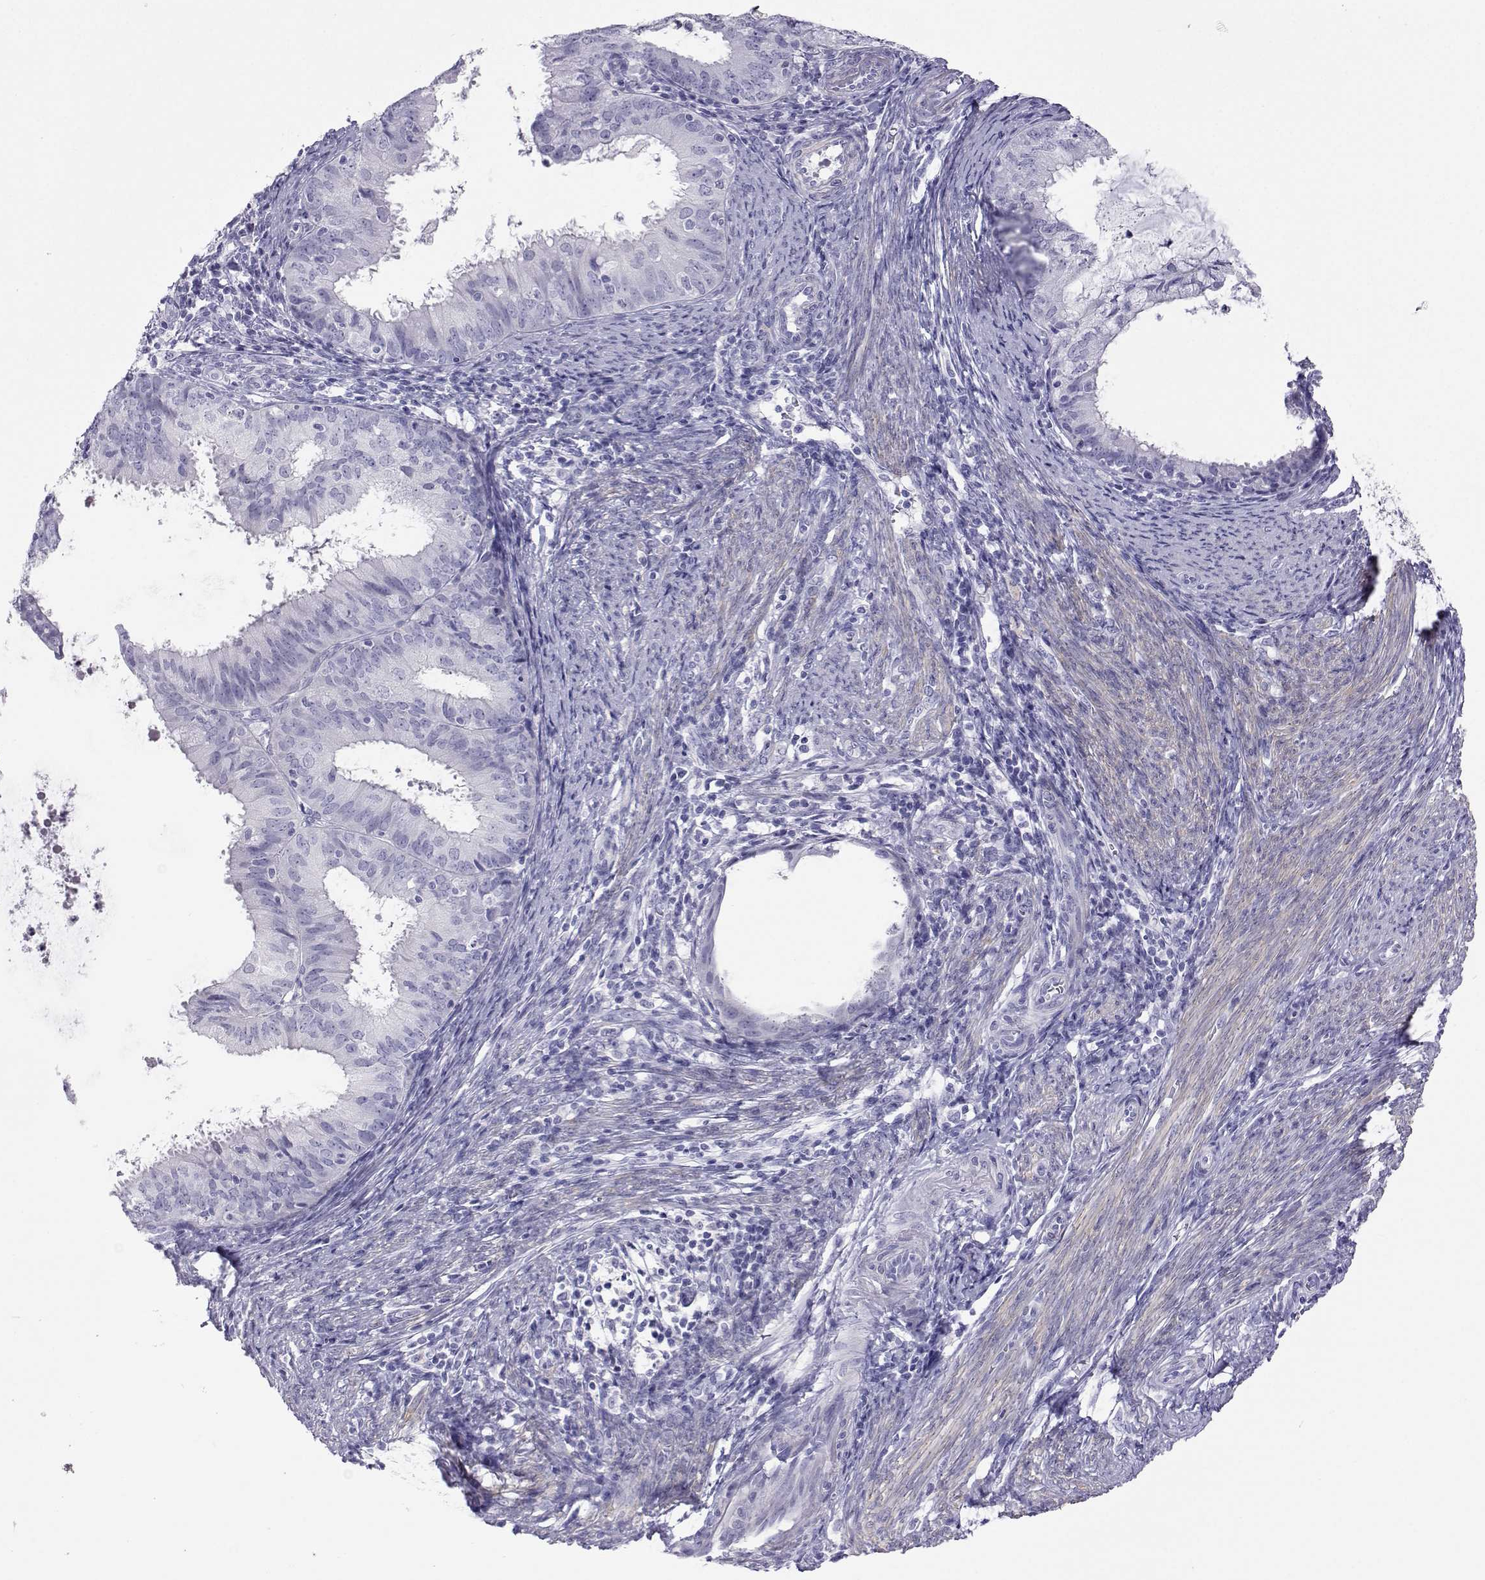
{"staining": {"intensity": "negative", "quantity": "none", "location": "none"}, "tissue": "endometrial cancer", "cell_type": "Tumor cells", "image_type": "cancer", "snomed": [{"axis": "morphology", "description": "Adenocarcinoma, NOS"}, {"axis": "topography", "description": "Endometrium"}], "caption": "High magnification brightfield microscopy of endometrial adenocarcinoma stained with DAB (3,3'-diaminobenzidine) (brown) and counterstained with hematoxylin (blue): tumor cells show no significant positivity. Brightfield microscopy of IHC stained with DAB (brown) and hematoxylin (blue), captured at high magnification.", "gene": "PLIN4", "patient": {"sex": "female", "age": 57}}